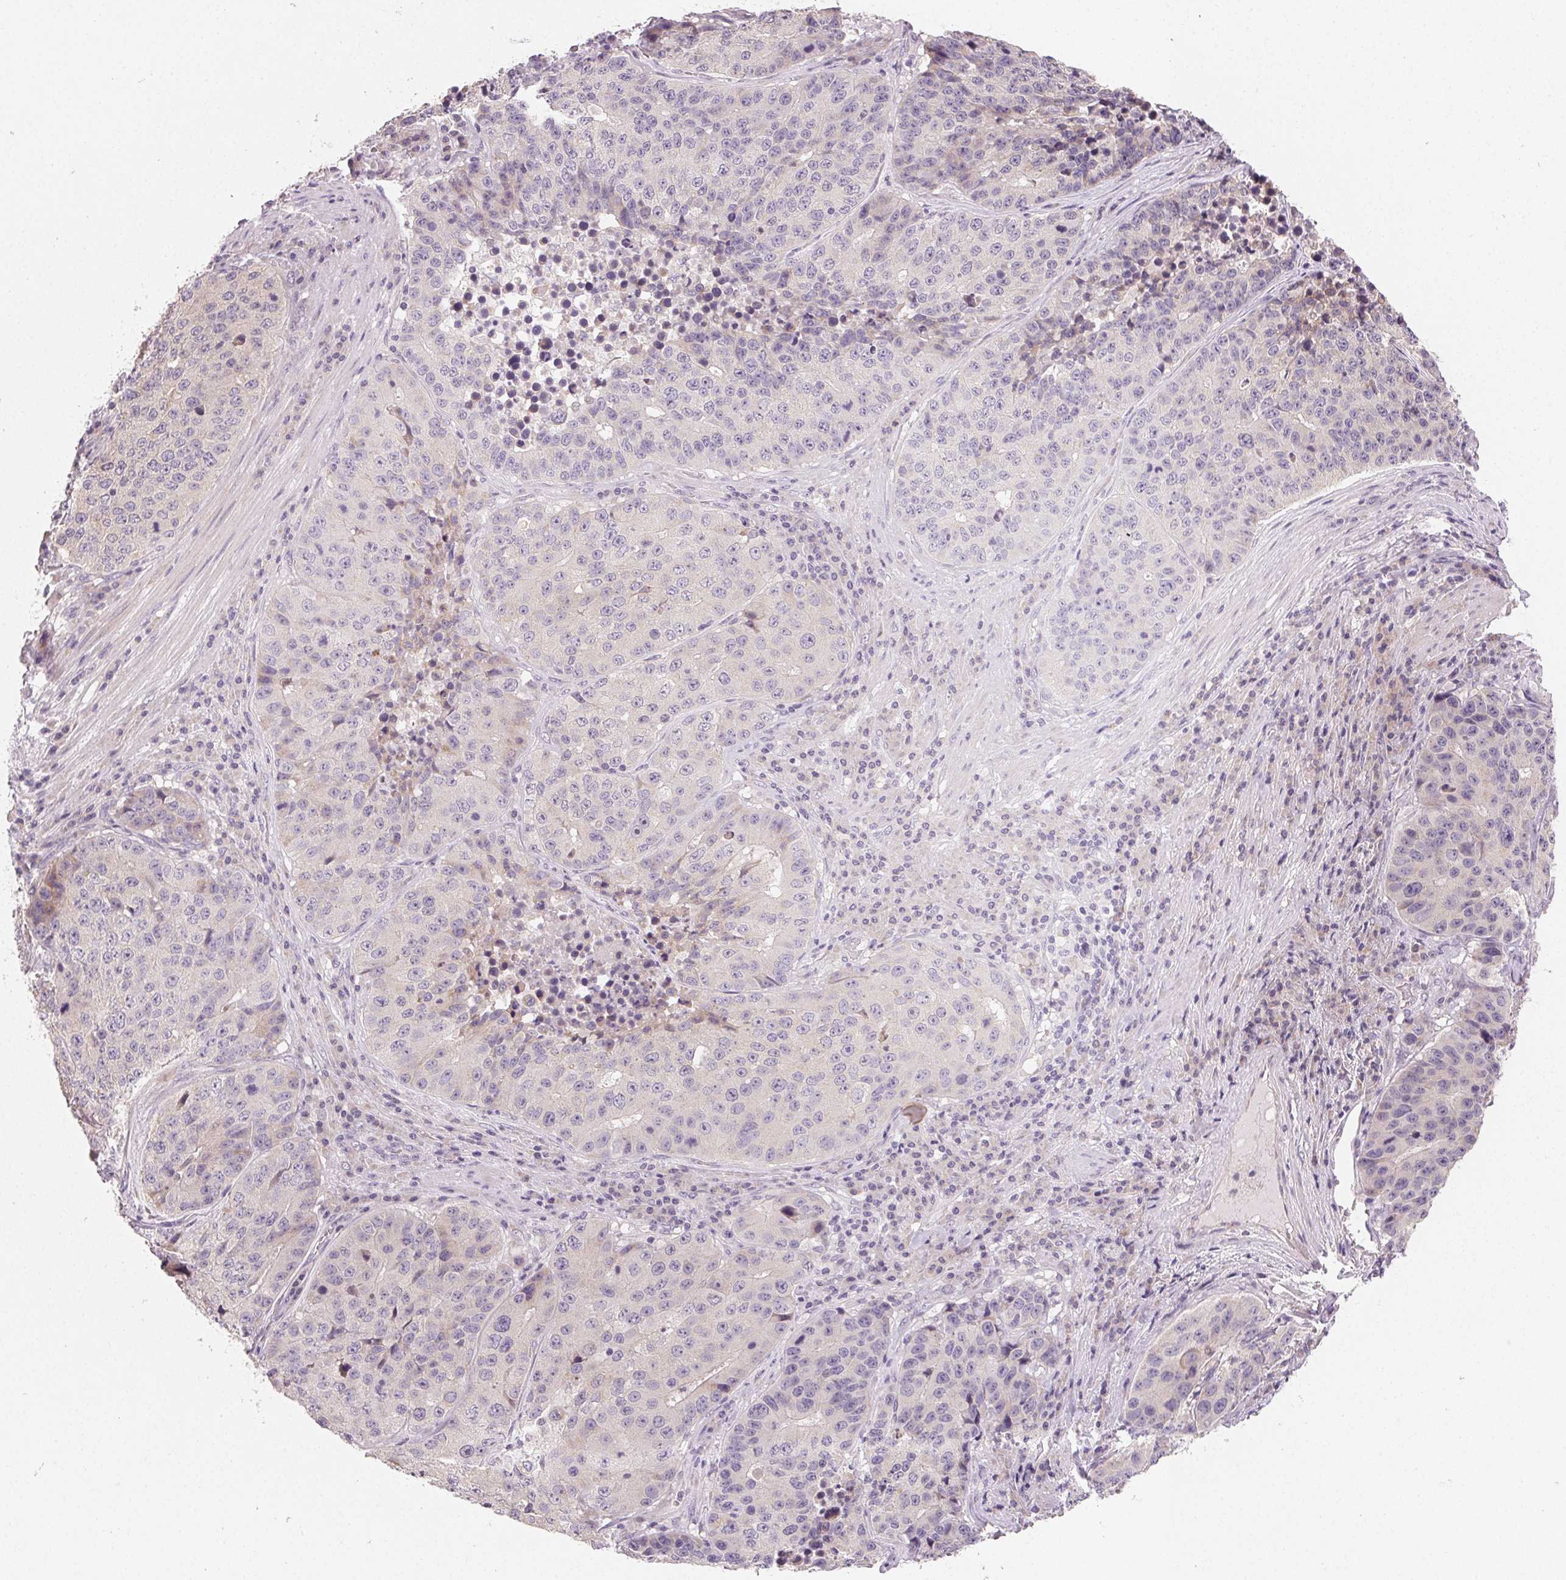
{"staining": {"intensity": "negative", "quantity": "none", "location": "none"}, "tissue": "stomach cancer", "cell_type": "Tumor cells", "image_type": "cancer", "snomed": [{"axis": "morphology", "description": "Adenocarcinoma, NOS"}, {"axis": "topography", "description": "Stomach"}], "caption": "Tumor cells are negative for brown protein staining in stomach adenocarcinoma.", "gene": "MYBL1", "patient": {"sex": "male", "age": 71}}